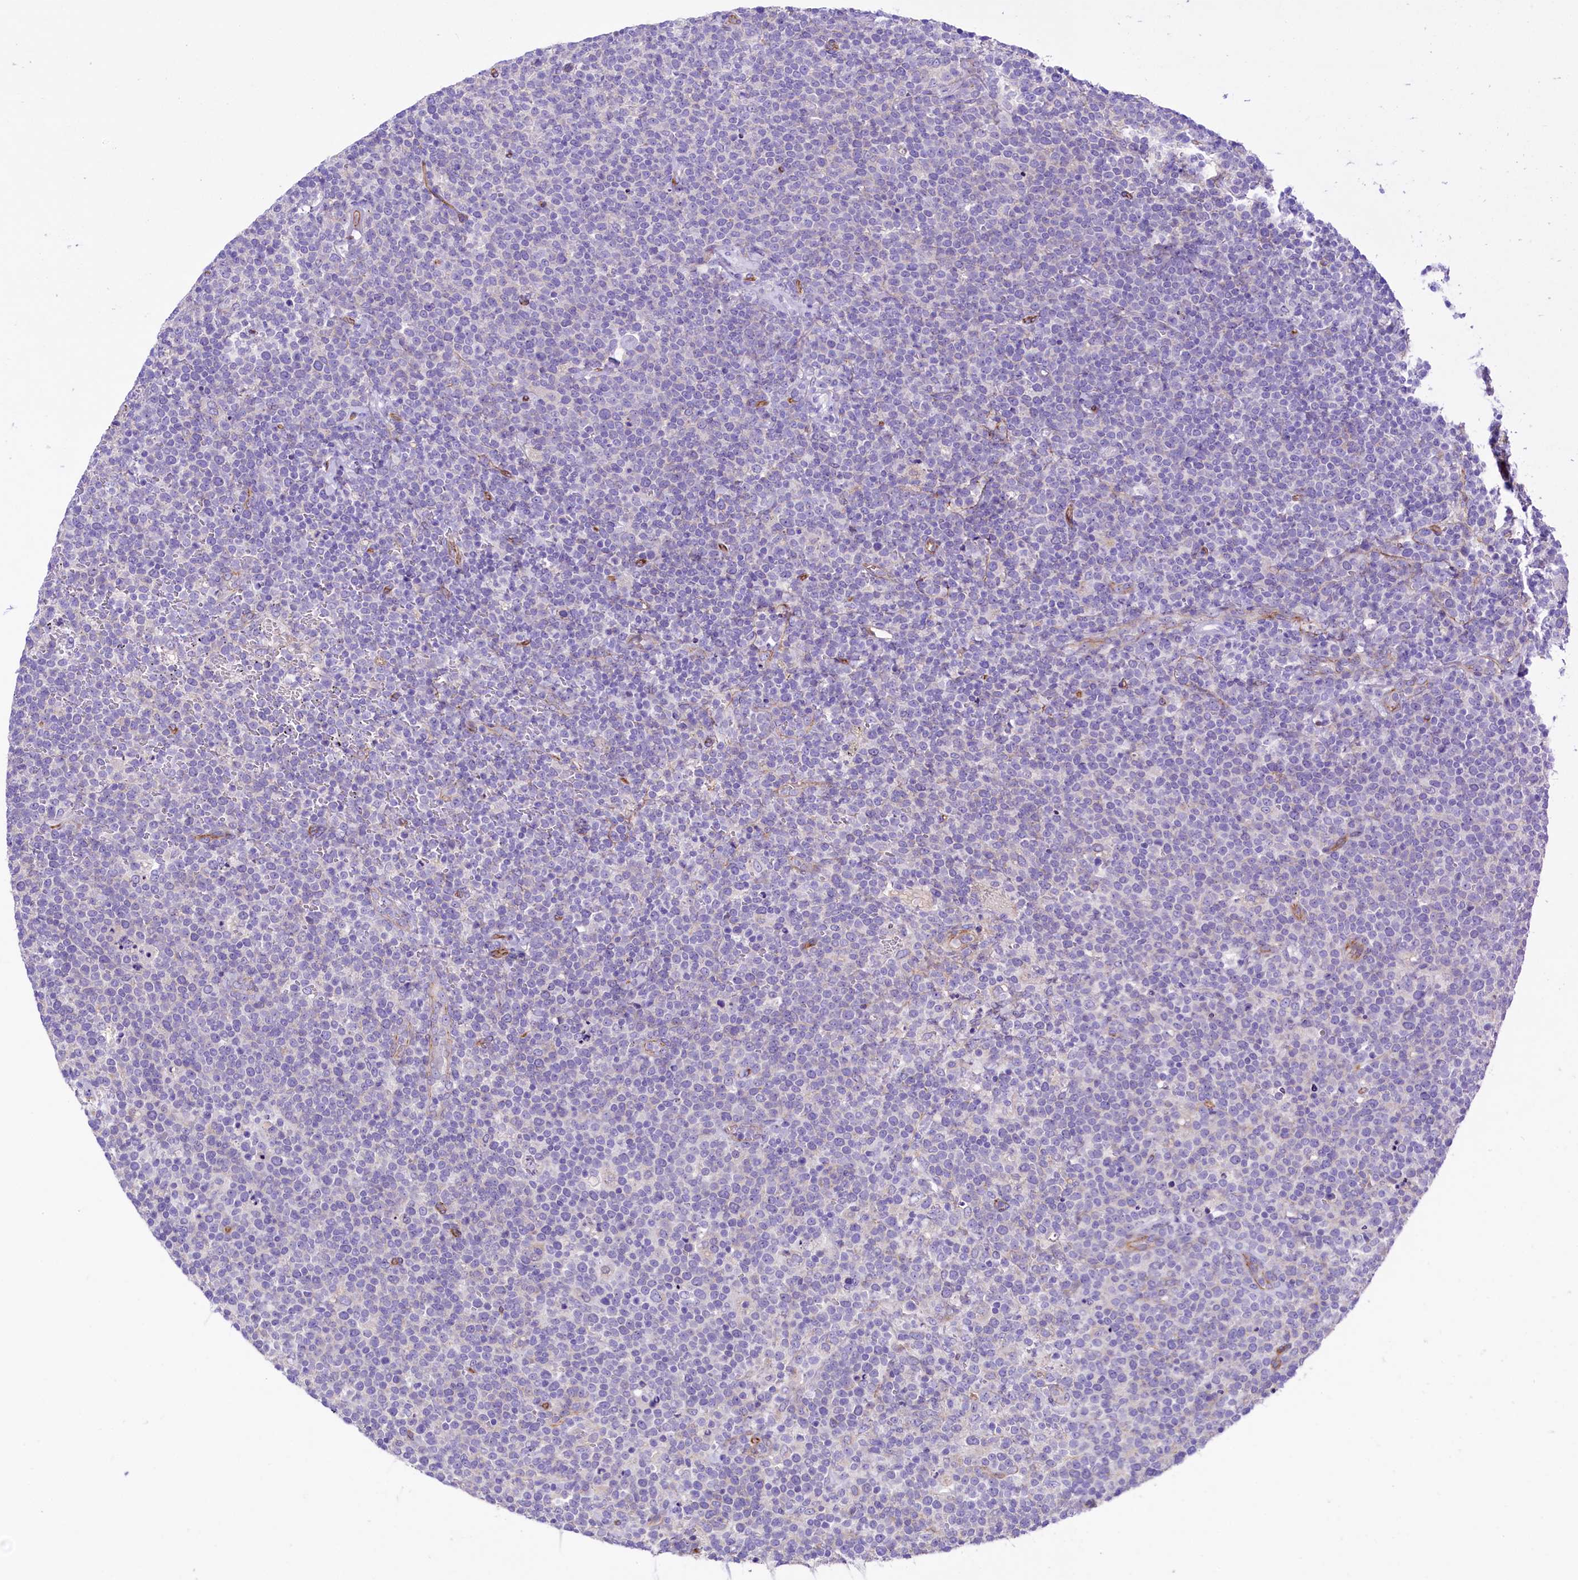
{"staining": {"intensity": "negative", "quantity": "none", "location": "none"}, "tissue": "lymphoma", "cell_type": "Tumor cells", "image_type": "cancer", "snomed": [{"axis": "morphology", "description": "Malignant lymphoma, non-Hodgkin's type, High grade"}, {"axis": "topography", "description": "Lymph node"}], "caption": "A histopathology image of human high-grade malignant lymphoma, non-Hodgkin's type is negative for staining in tumor cells.", "gene": "SLF1", "patient": {"sex": "male", "age": 61}}